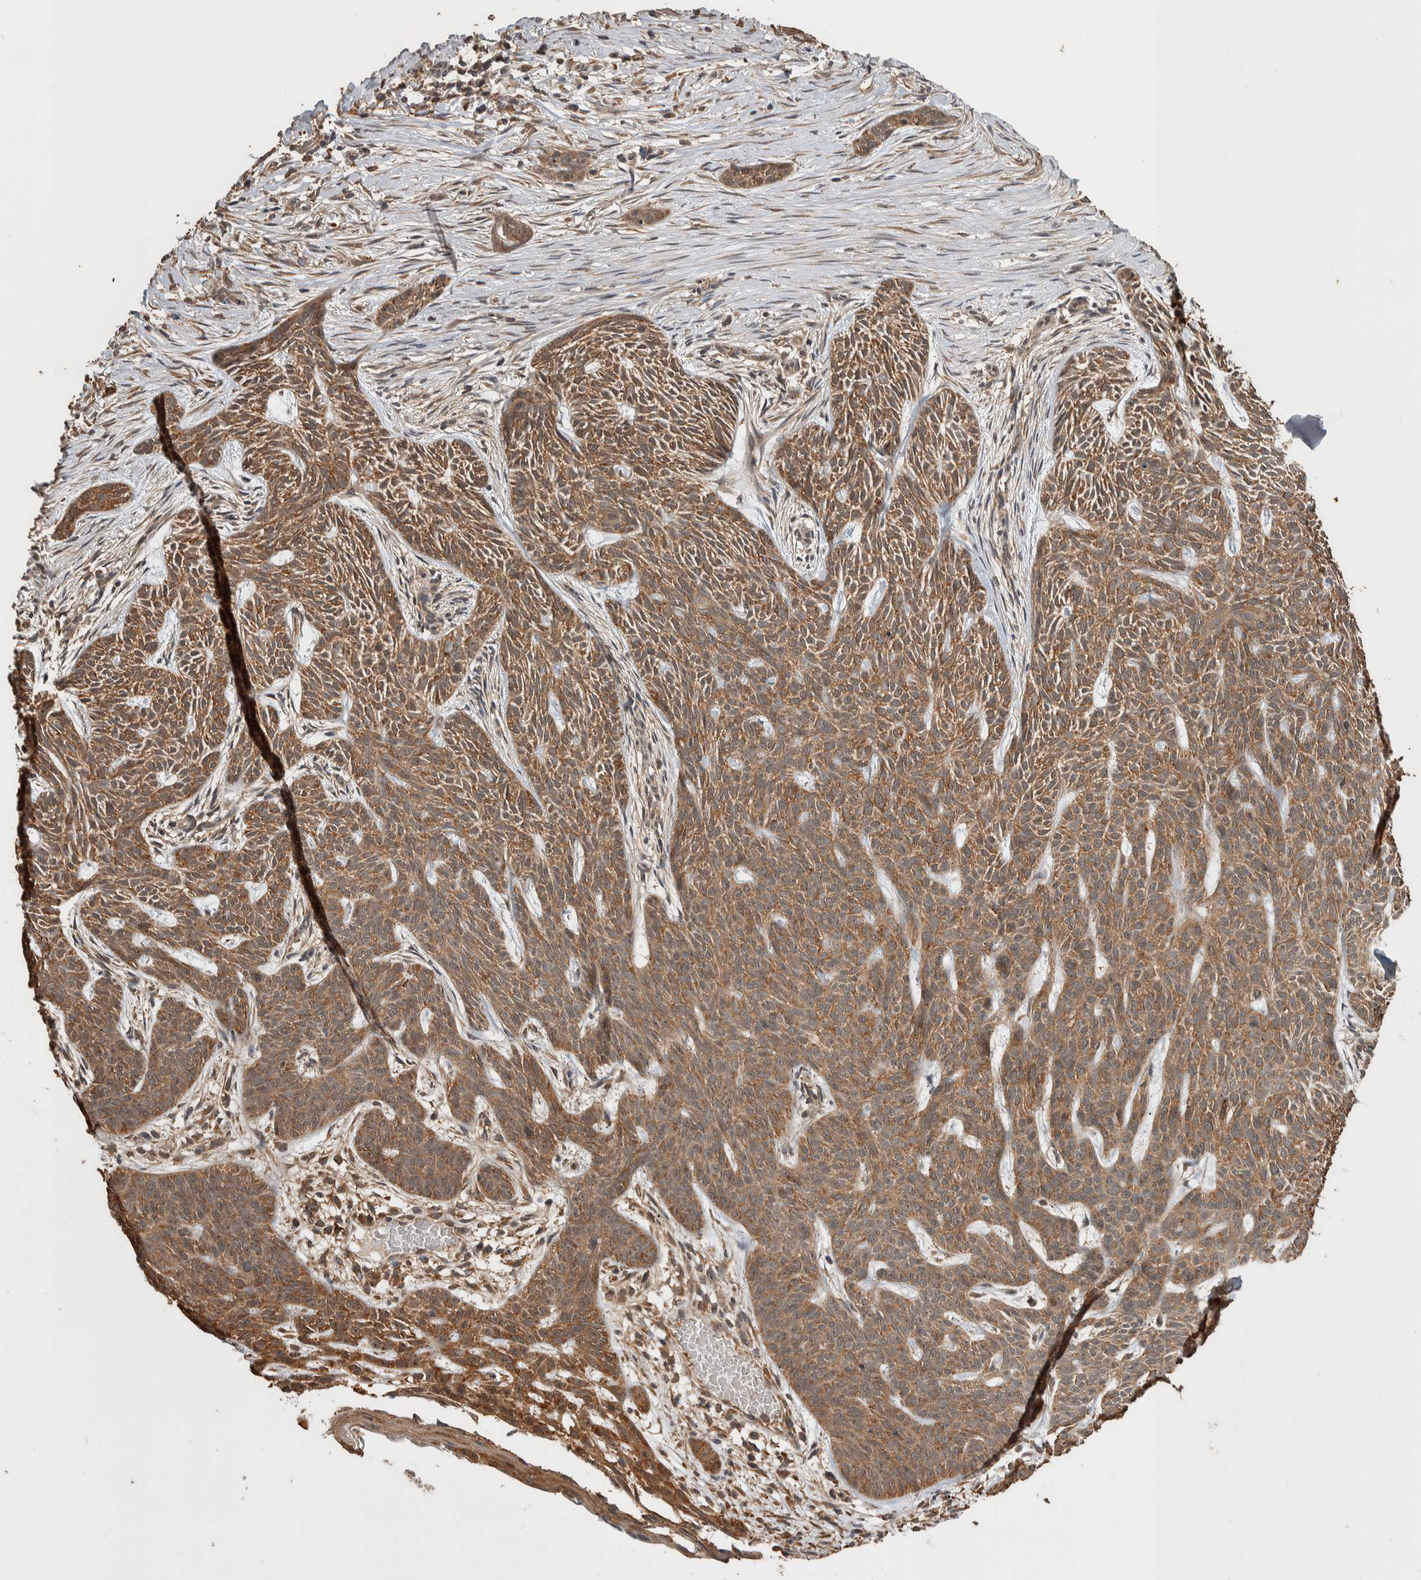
{"staining": {"intensity": "moderate", "quantity": ">75%", "location": "cytoplasmic/membranous"}, "tissue": "skin cancer", "cell_type": "Tumor cells", "image_type": "cancer", "snomed": [{"axis": "morphology", "description": "Basal cell carcinoma"}, {"axis": "topography", "description": "Skin"}], "caption": "Skin cancer (basal cell carcinoma) tissue reveals moderate cytoplasmic/membranous staining in approximately >75% of tumor cells", "gene": "DVL2", "patient": {"sex": "female", "age": 59}}